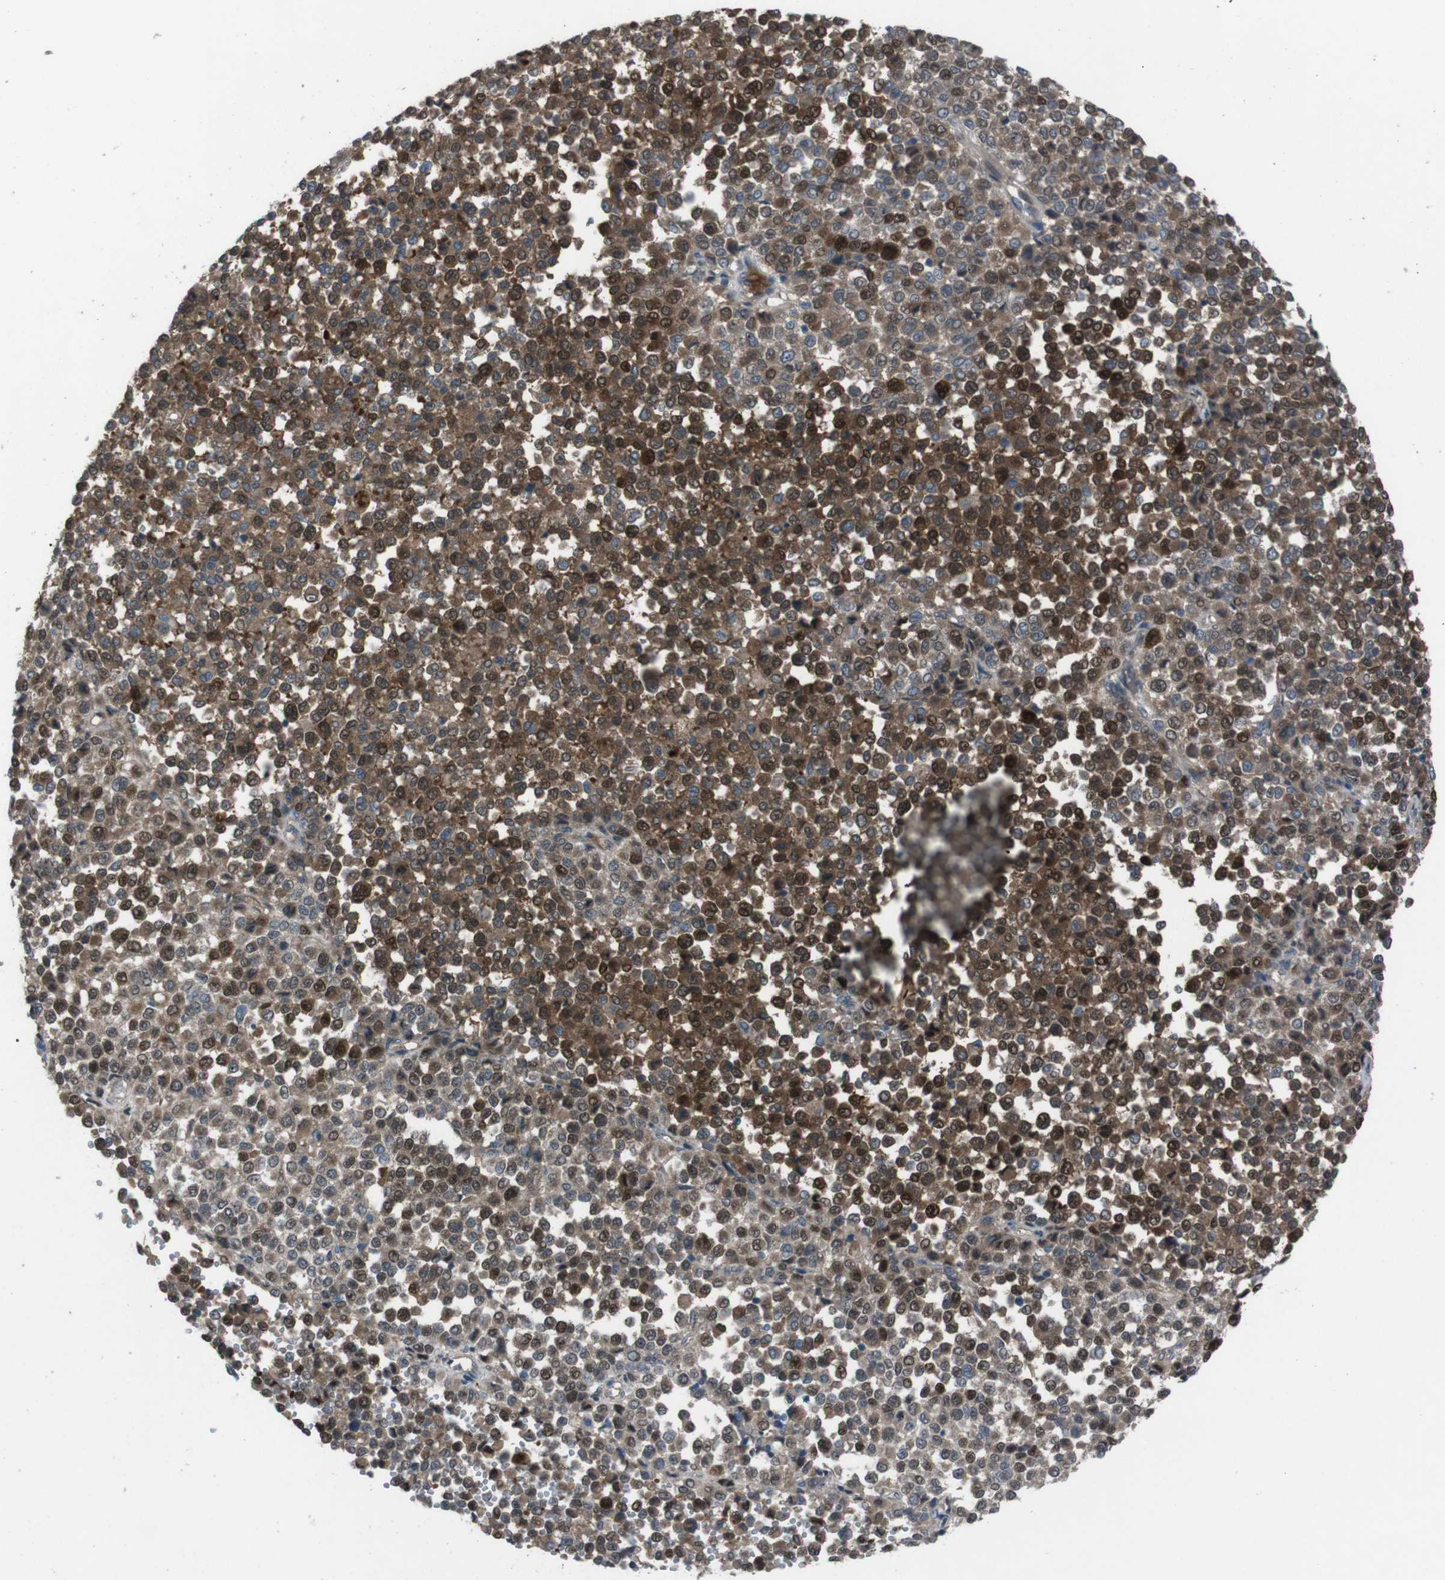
{"staining": {"intensity": "moderate", "quantity": ">75%", "location": "cytoplasmic/membranous,nuclear"}, "tissue": "melanoma", "cell_type": "Tumor cells", "image_type": "cancer", "snomed": [{"axis": "morphology", "description": "Malignant melanoma, Metastatic site"}, {"axis": "topography", "description": "Pancreas"}], "caption": "Brown immunohistochemical staining in melanoma exhibits moderate cytoplasmic/membranous and nuclear expression in approximately >75% of tumor cells. The staining was performed using DAB (3,3'-diaminobenzidine) to visualize the protein expression in brown, while the nuclei were stained in blue with hematoxylin (Magnification: 20x).", "gene": "EFNA5", "patient": {"sex": "female", "age": 30}}